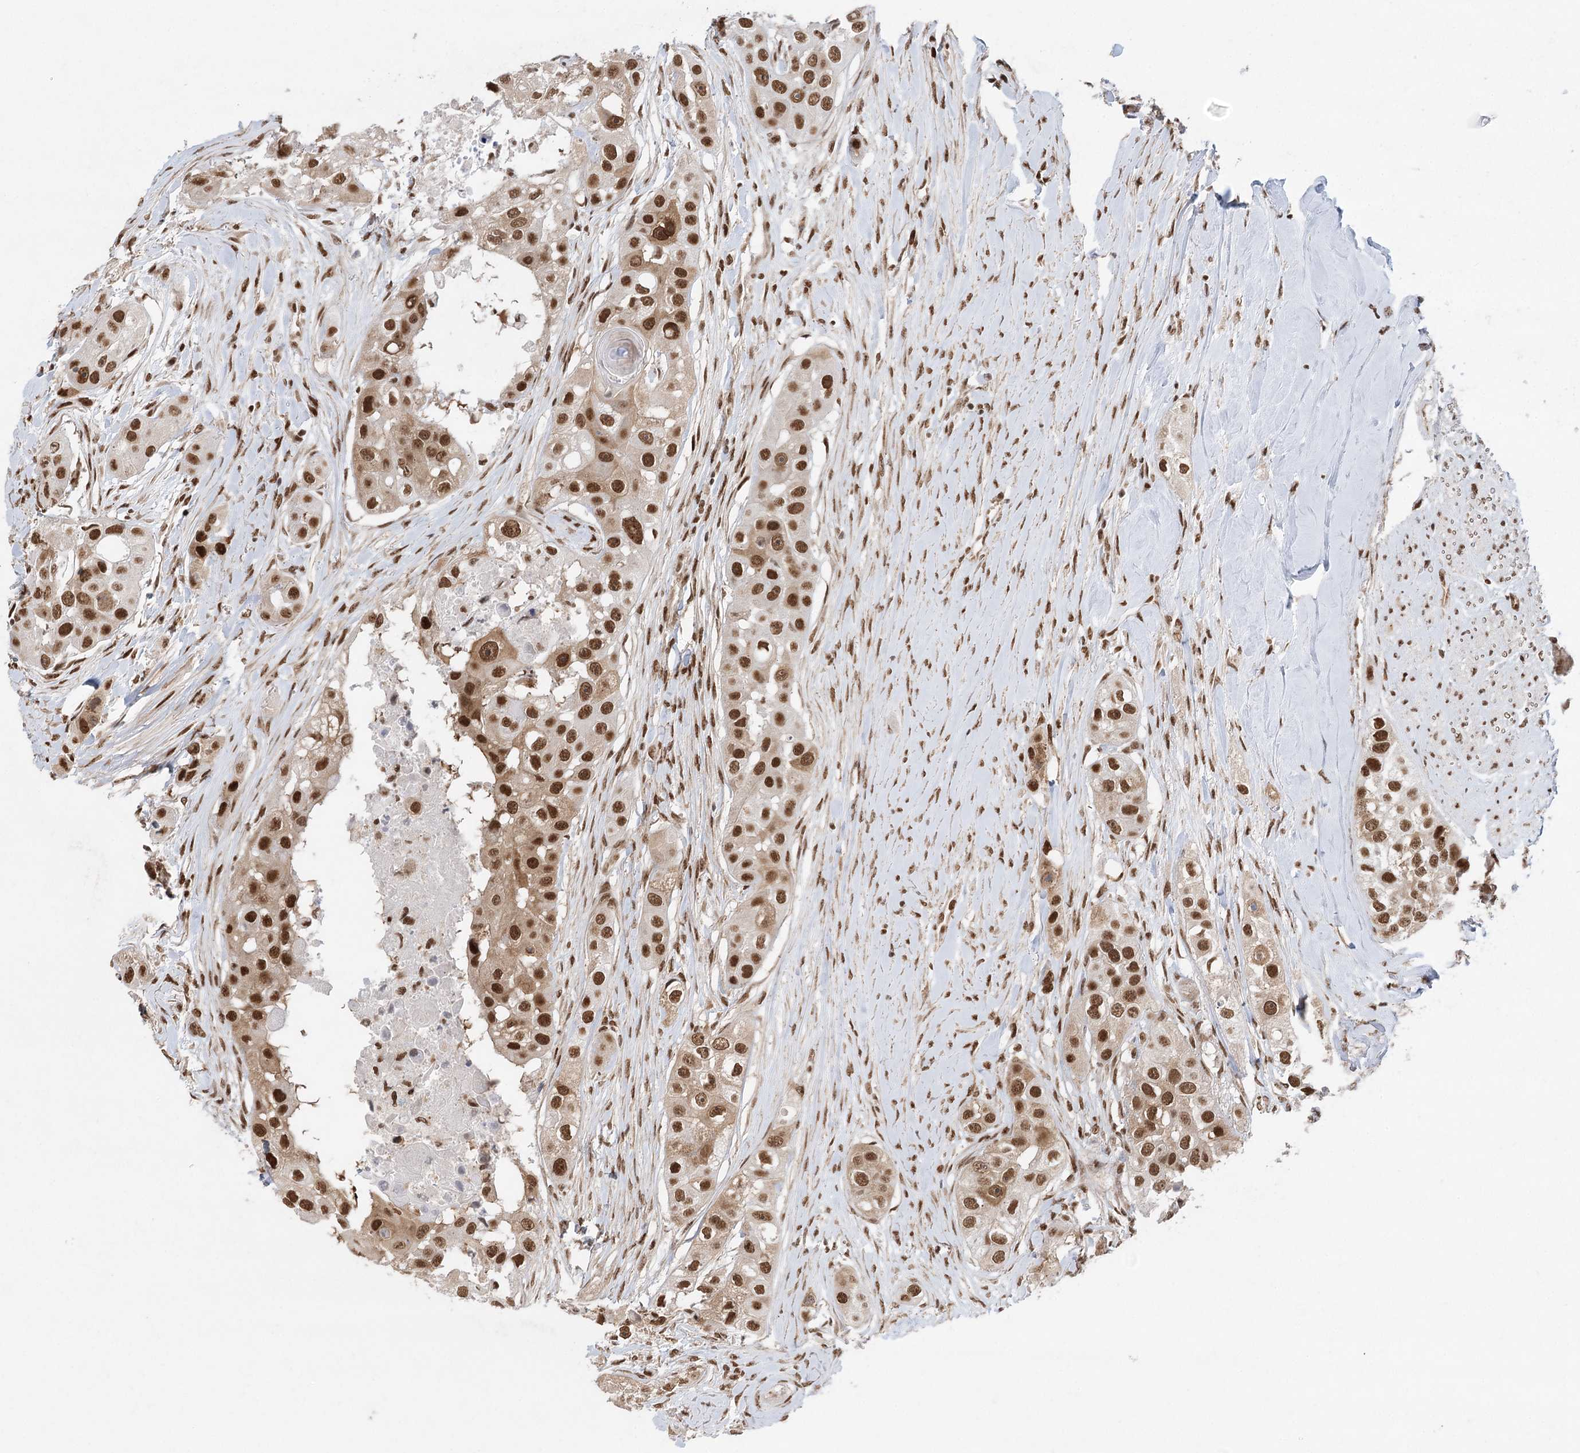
{"staining": {"intensity": "strong", "quantity": ">75%", "location": "nuclear"}, "tissue": "head and neck cancer", "cell_type": "Tumor cells", "image_type": "cancer", "snomed": [{"axis": "morphology", "description": "Normal tissue, NOS"}, {"axis": "morphology", "description": "Squamous cell carcinoma, NOS"}, {"axis": "topography", "description": "Skeletal muscle"}, {"axis": "topography", "description": "Head-Neck"}], "caption": "Immunohistochemical staining of head and neck cancer (squamous cell carcinoma) shows strong nuclear protein staining in approximately >75% of tumor cells.", "gene": "ZCCHC8", "patient": {"sex": "male", "age": 51}}